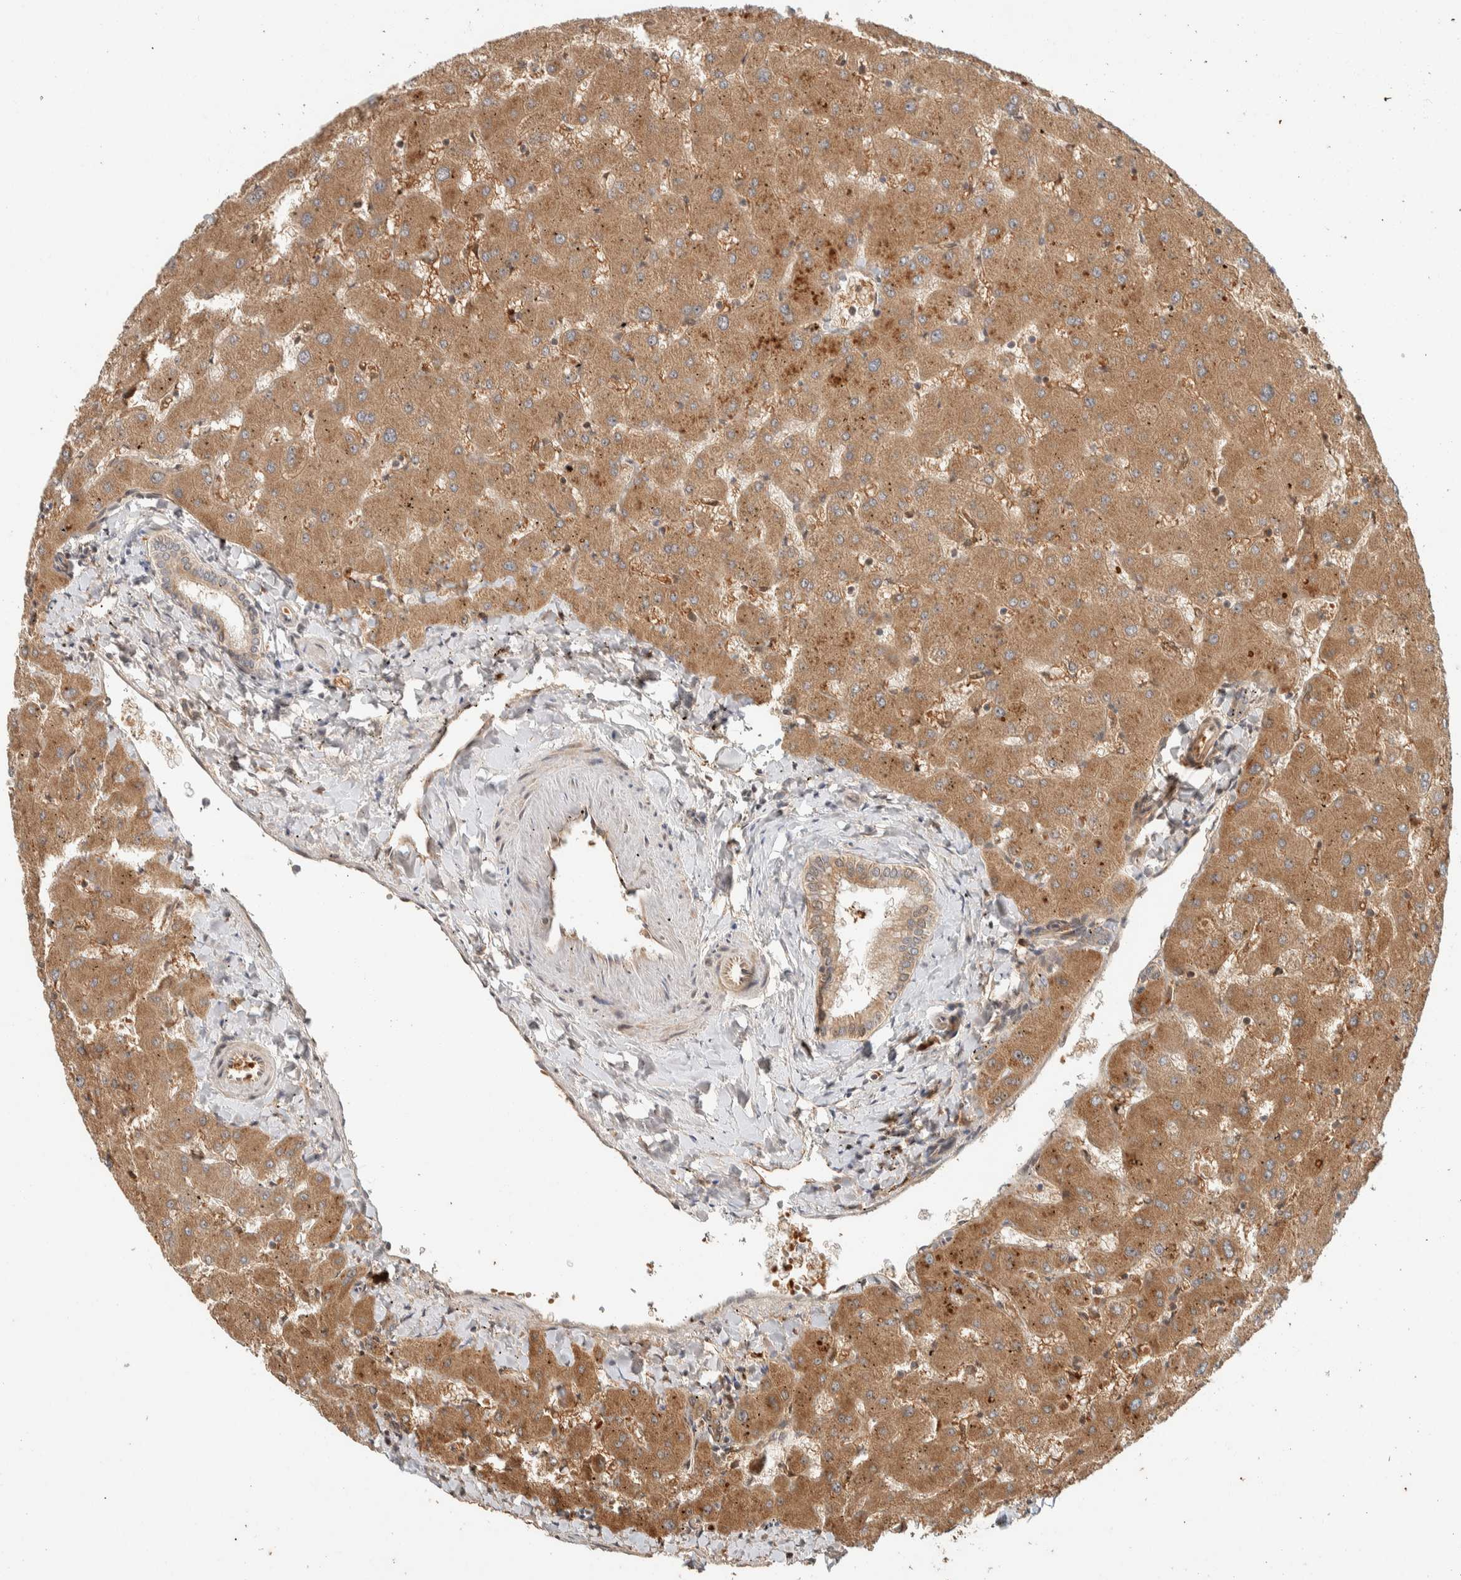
{"staining": {"intensity": "weak", "quantity": ">75%", "location": "cytoplasmic/membranous"}, "tissue": "liver", "cell_type": "Cholangiocytes", "image_type": "normal", "snomed": [{"axis": "morphology", "description": "Normal tissue, NOS"}, {"axis": "topography", "description": "Liver"}], "caption": "Protein analysis of benign liver shows weak cytoplasmic/membranous staining in approximately >75% of cholangiocytes.", "gene": "ZBTB2", "patient": {"sex": "female", "age": 63}}